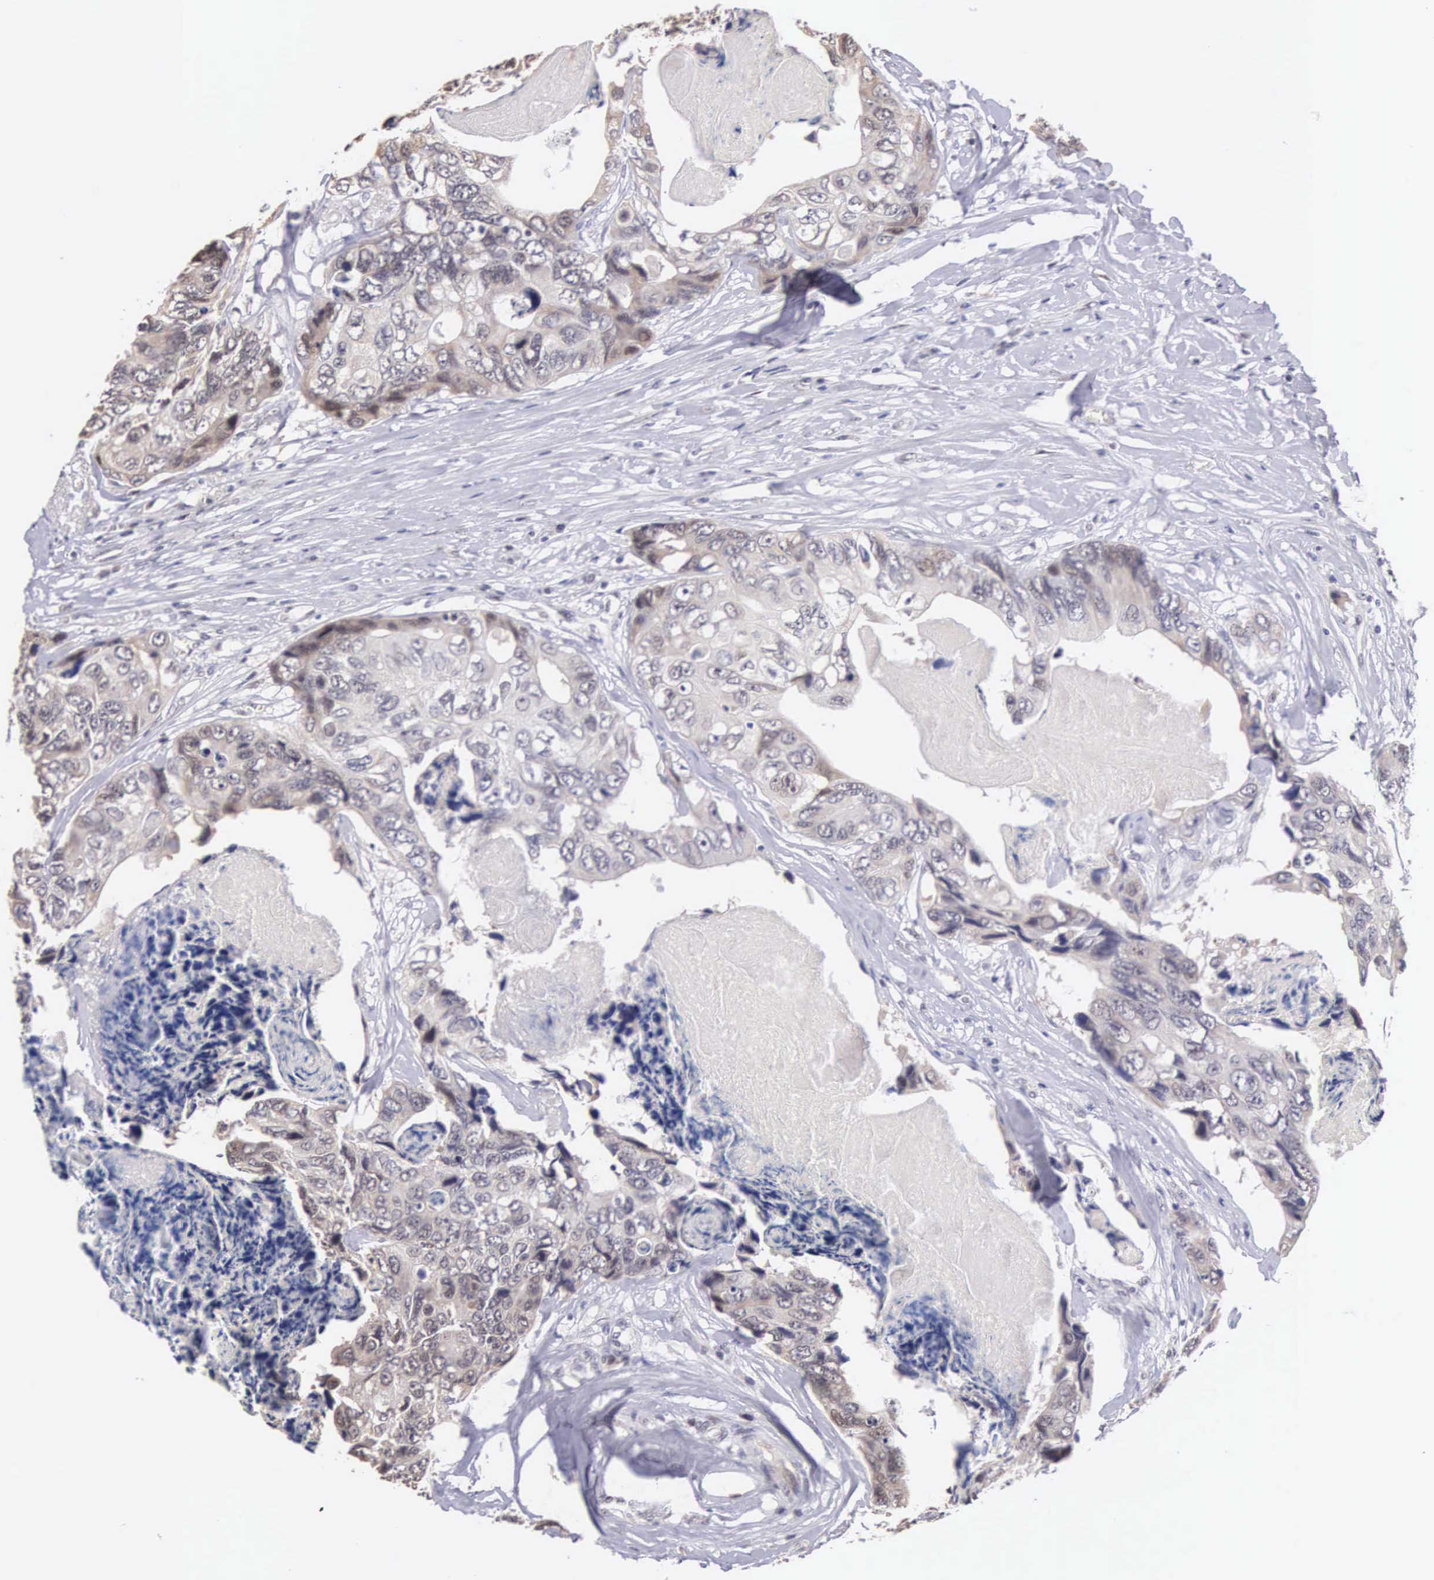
{"staining": {"intensity": "weak", "quantity": "<25%", "location": "cytoplasmic/membranous"}, "tissue": "colorectal cancer", "cell_type": "Tumor cells", "image_type": "cancer", "snomed": [{"axis": "morphology", "description": "Adenocarcinoma, NOS"}, {"axis": "topography", "description": "Colon"}], "caption": "The image demonstrates no significant staining in tumor cells of colorectal cancer.", "gene": "HMGXB4", "patient": {"sex": "female", "age": 86}}